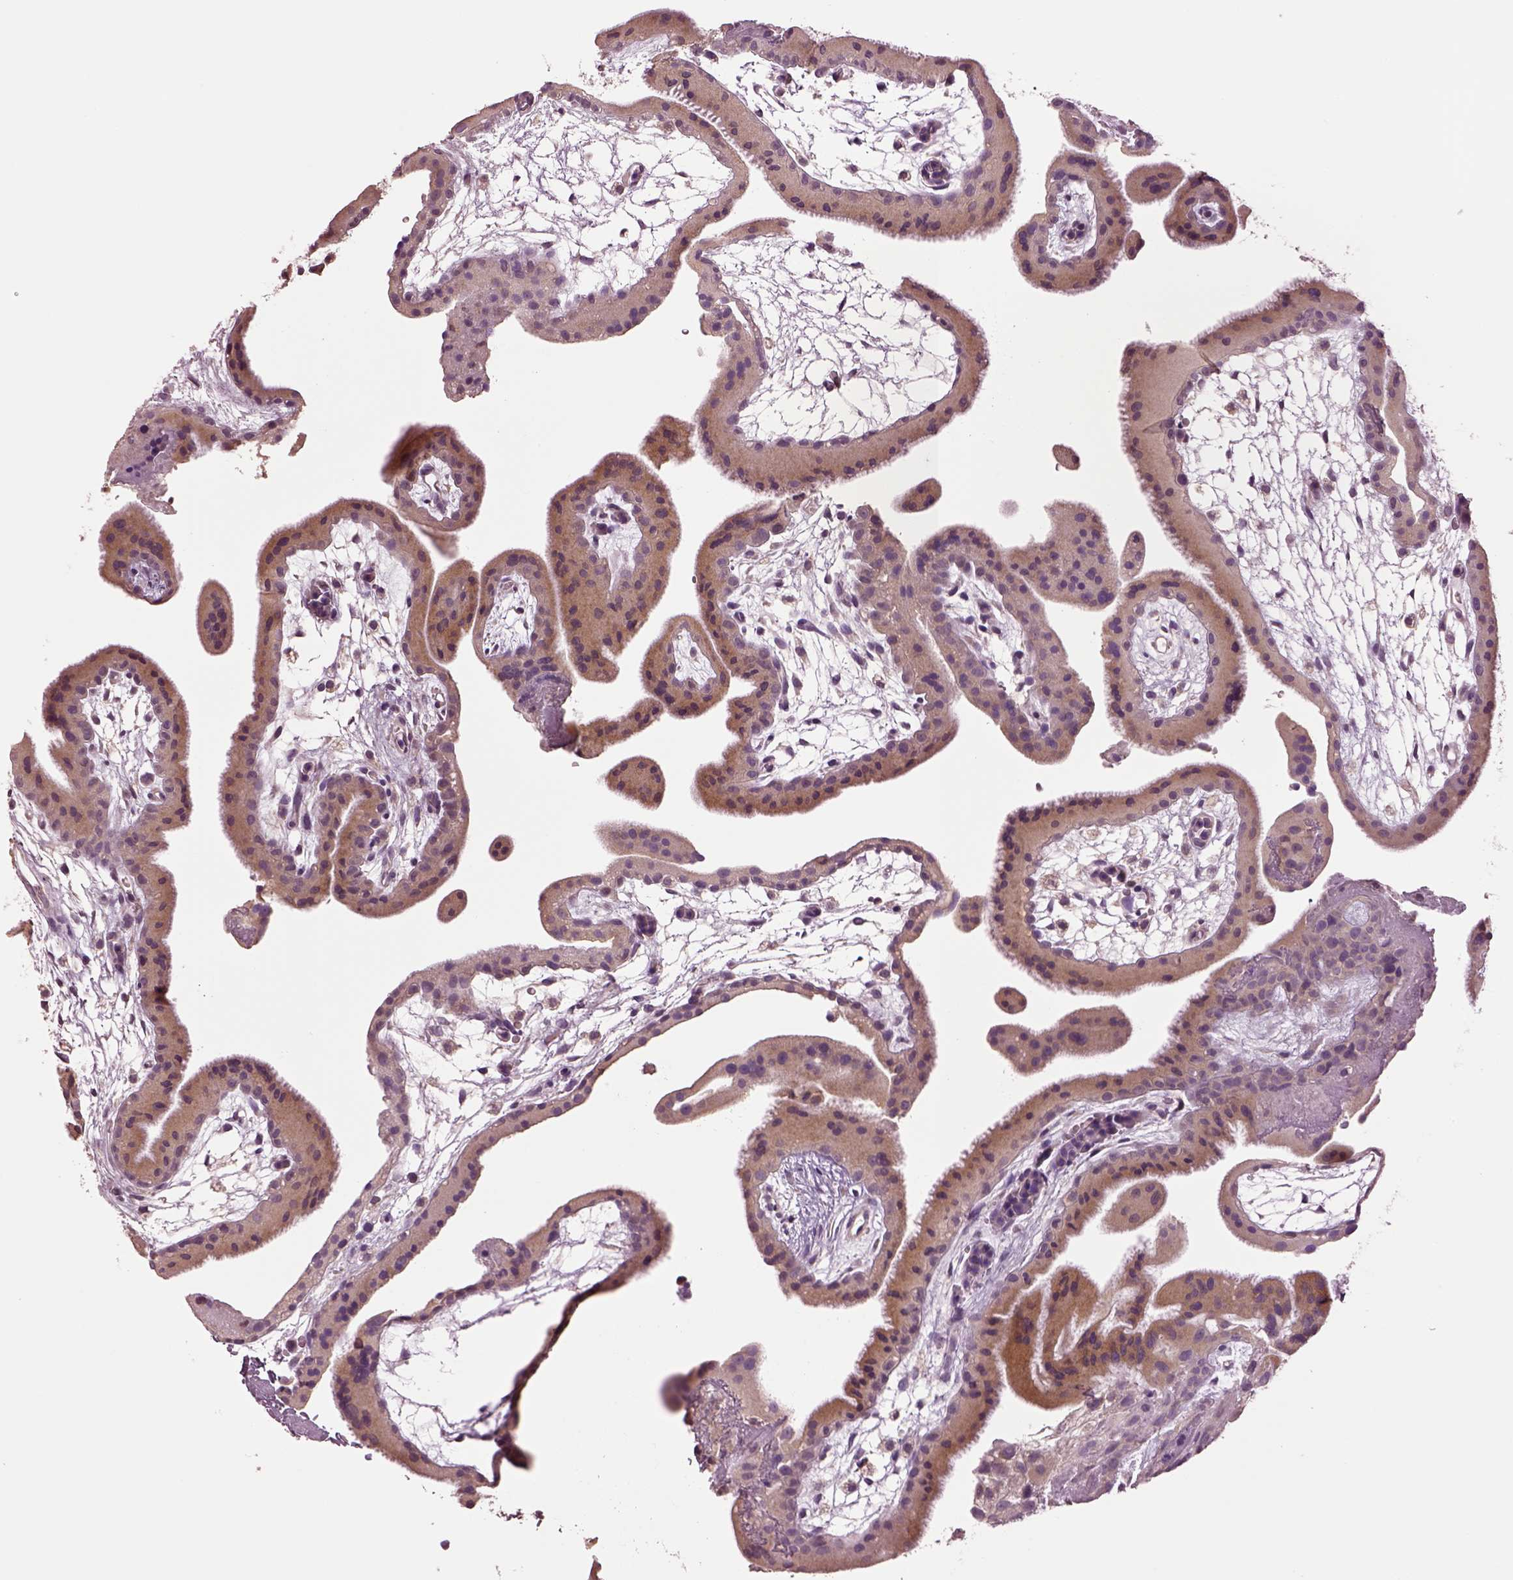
{"staining": {"intensity": "negative", "quantity": "none", "location": "none"}, "tissue": "placenta", "cell_type": "Decidual cells", "image_type": "normal", "snomed": [{"axis": "morphology", "description": "Normal tissue, NOS"}, {"axis": "topography", "description": "Placenta"}], "caption": "Immunohistochemistry (IHC) micrograph of unremarkable placenta: placenta stained with DAB exhibits no significant protein expression in decidual cells. Nuclei are stained in blue.", "gene": "CLPSL1", "patient": {"sex": "female", "age": 19}}